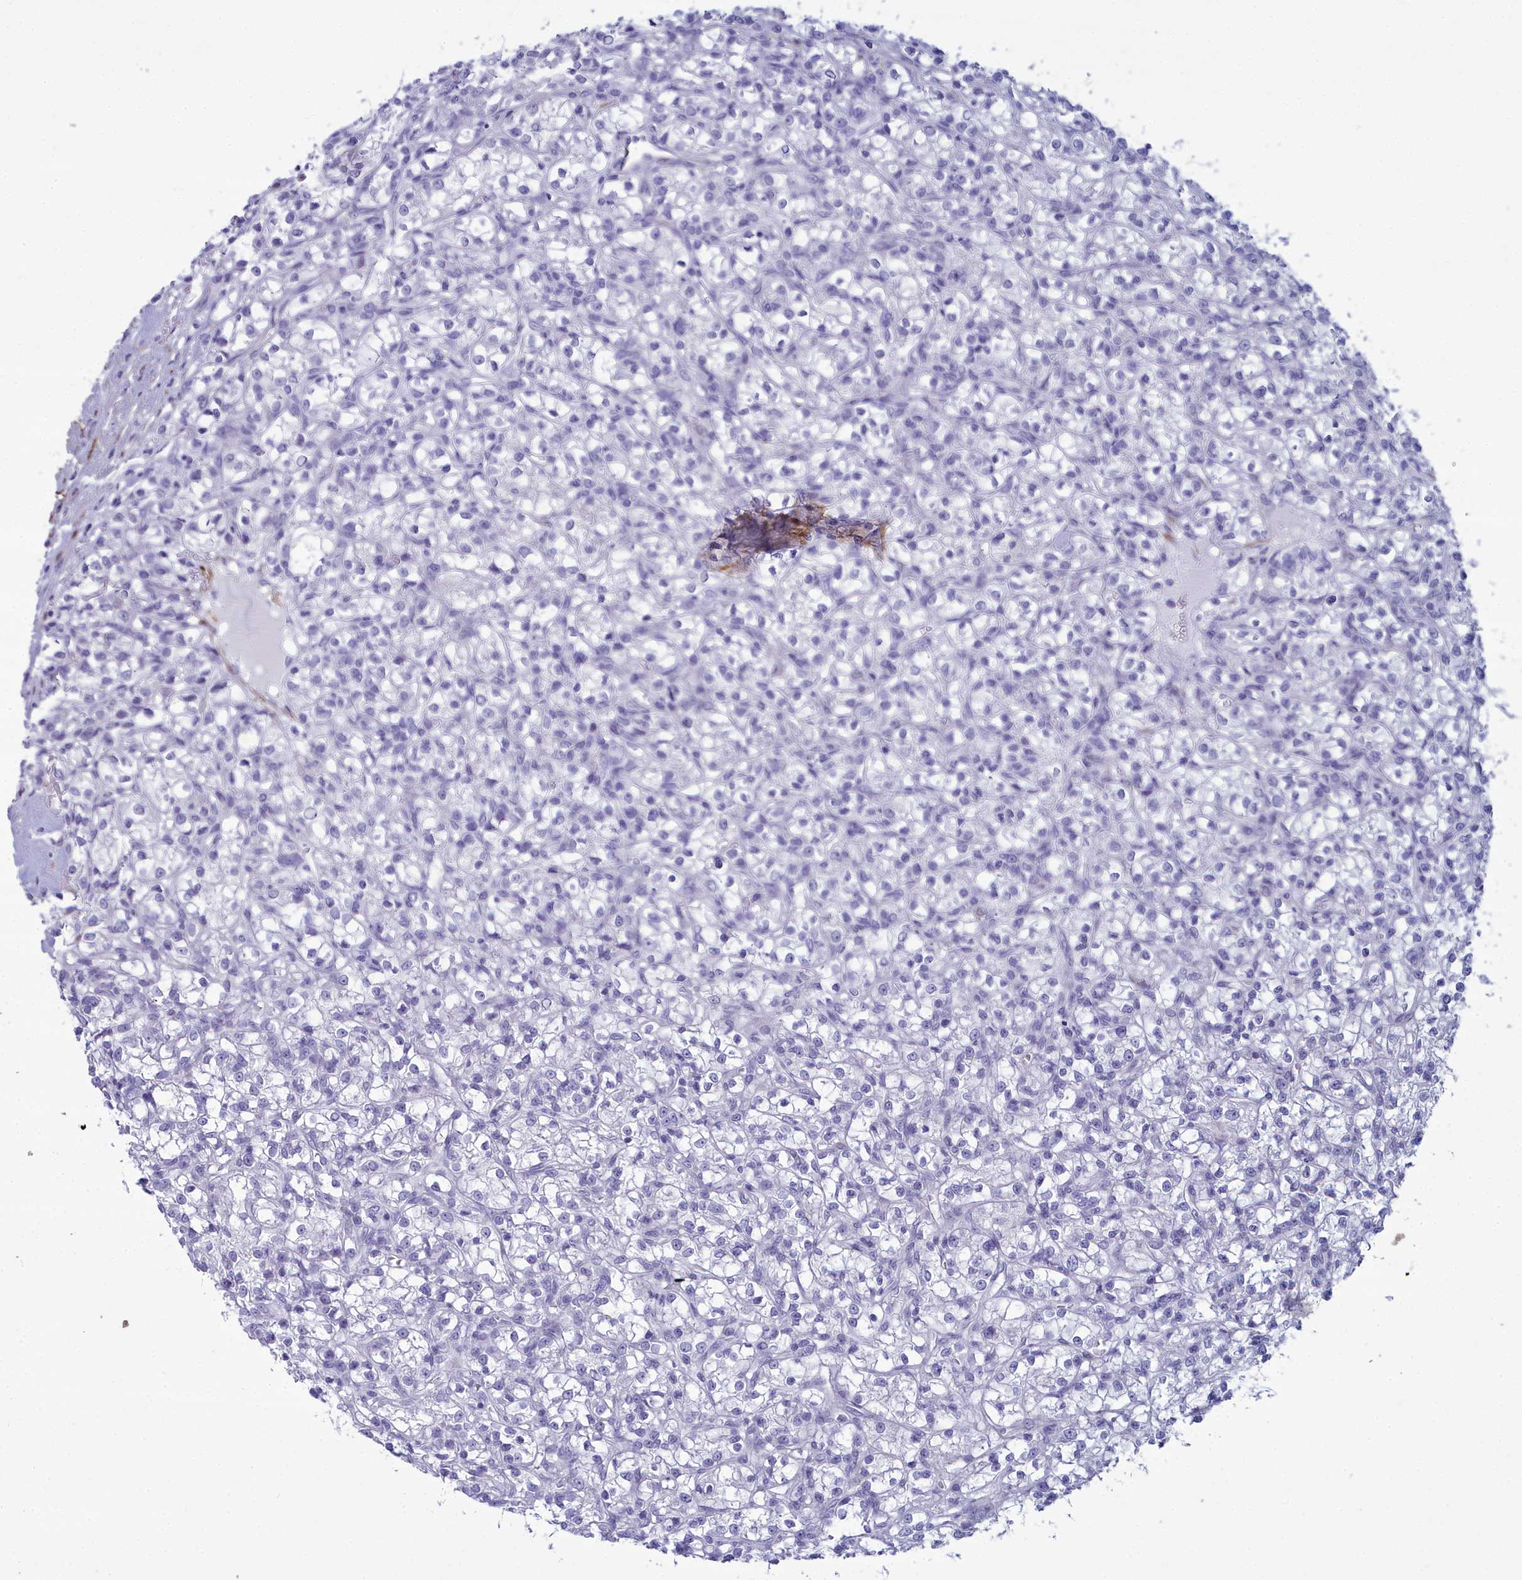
{"staining": {"intensity": "negative", "quantity": "none", "location": "none"}, "tissue": "renal cancer", "cell_type": "Tumor cells", "image_type": "cancer", "snomed": [{"axis": "morphology", "description": "Adenocarcinoma, NOS"}, {"axis": "topography", "description": "Kidney"}], "caption": "Adenocarcinoma (renal) was stained to show a protein in brown. There is no significant staining in tumor cells.", "gene": "PPP1R14A", "patient": {"sex": "female", "age": 59}}